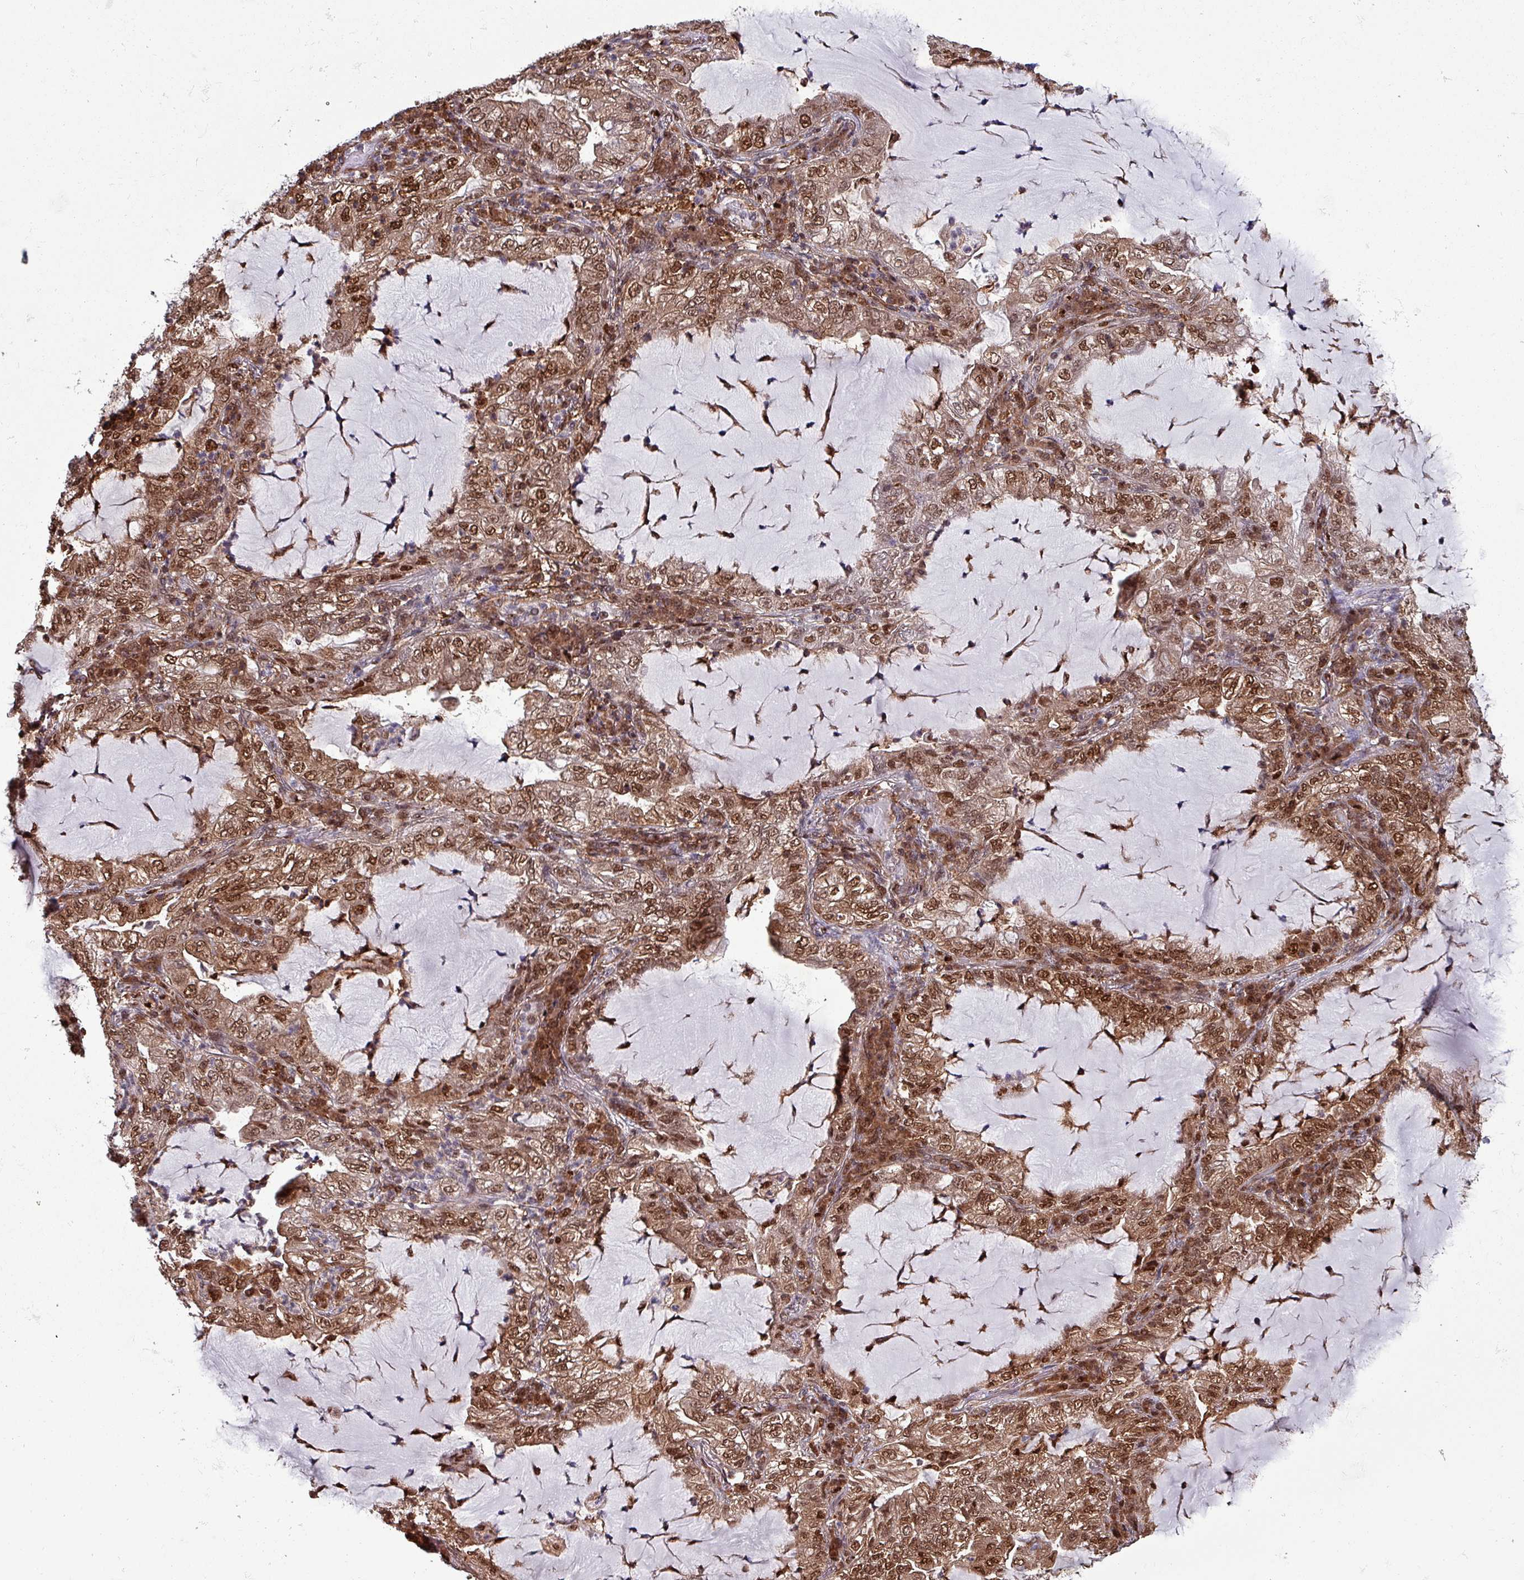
{"staining": {"intensity": "strong", "quantity": ">75%", "location": "cytoplasmic/membranous,nuclear"}, "tissue": "lung cancer", "cell_type": "Tumor cells", "image_type": "cancer", "snomed": [{"axis": "morphology", "description": "Adenocarcinoma, NOS"}, {"axis": "topography", "description": "Lung"}], "caption": "Strong cytoplasmic/membranous and nuclear expression for a protein is identified in about >75% of tumor cells of lung cancer using immunohistochemistry (IHC).", "gene": "PSMB8", "patient": {"sex": "female", "age": 73}}